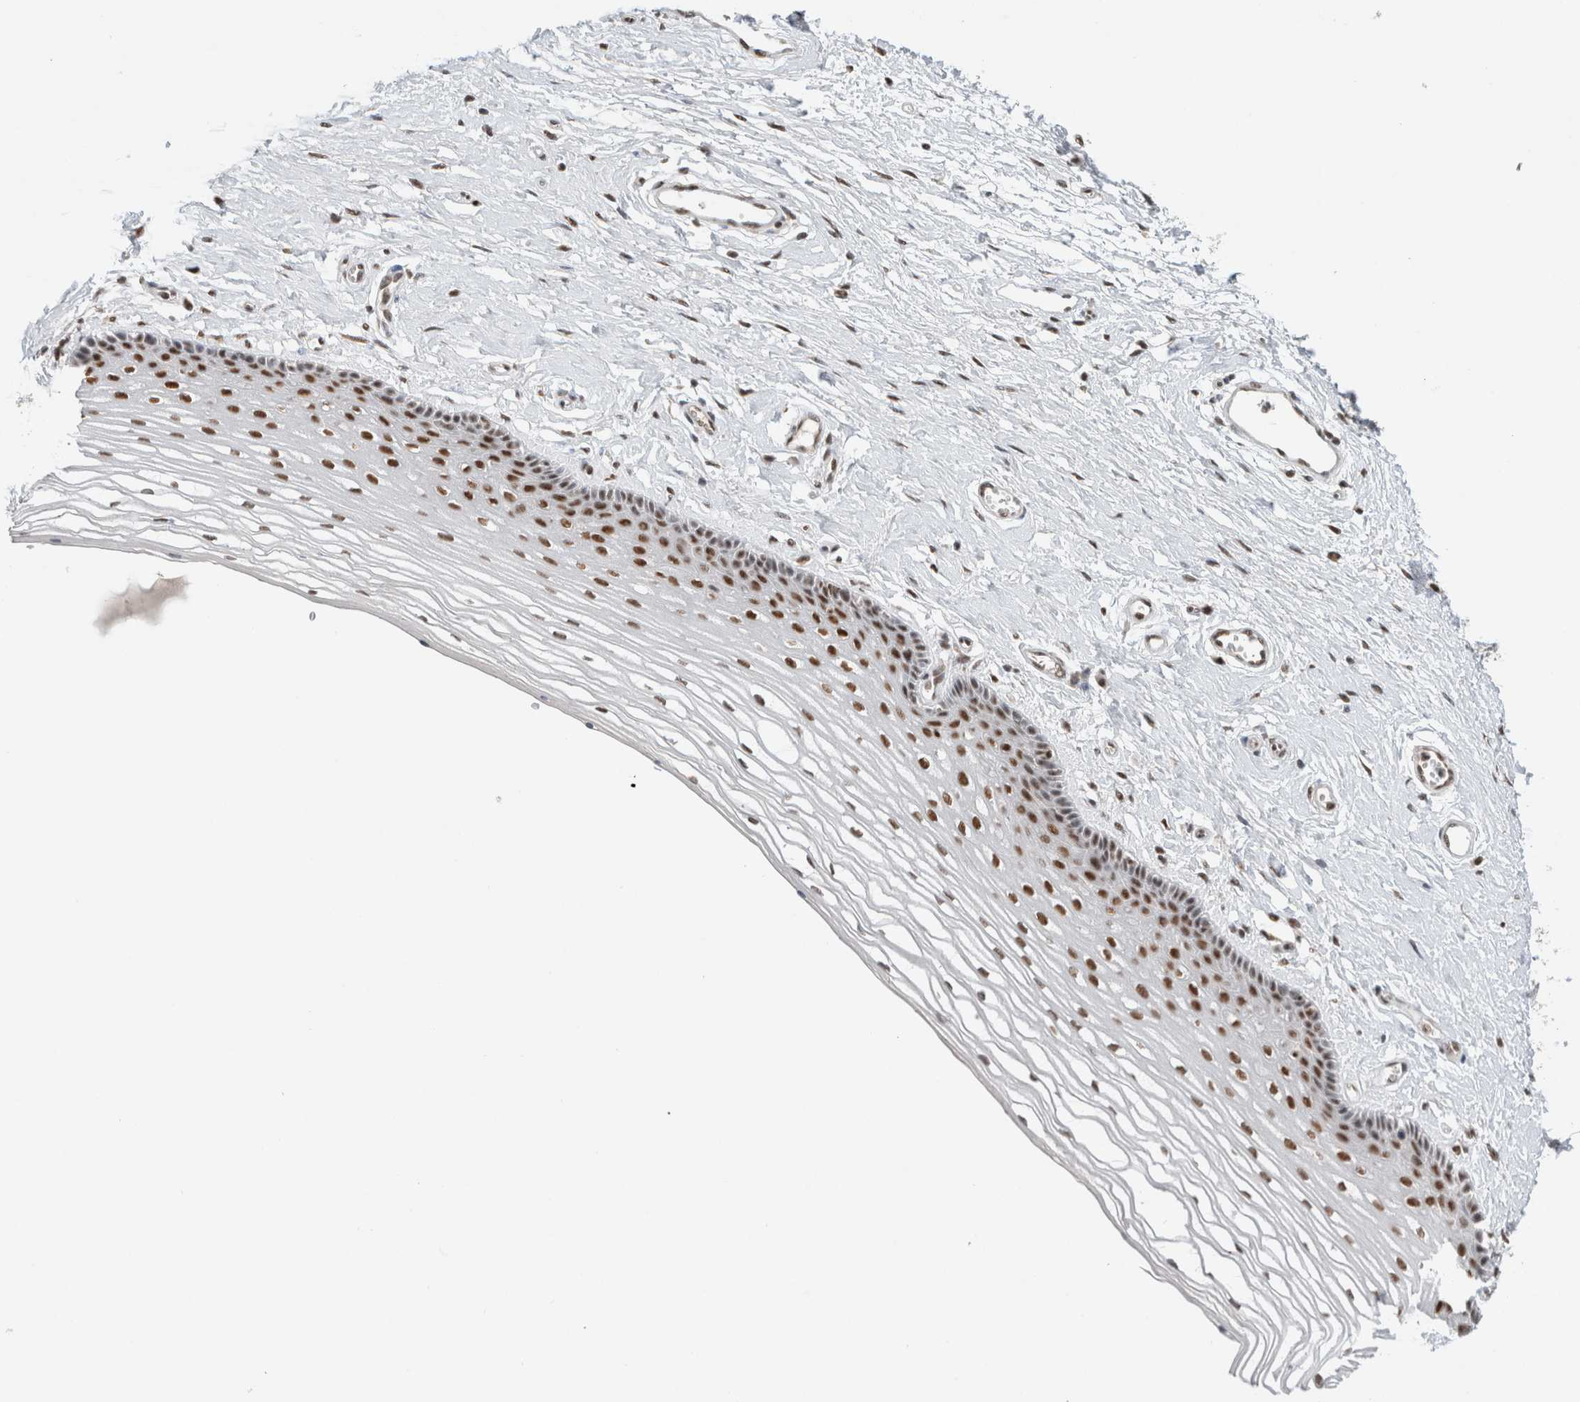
{"staining": {"intensity": "strong", "quantity": ">75%", "location": "nuclear"}, "tissue": "vagina", "cell_type": "Squamous epithelial cells", "image_type": "normal", "snomed": [{"axis": "morphology", "description": "Normal tissue, NOS"}, {"axis": "topography", "description": "Vagina"}], "caption": "Immunohistochemical staining of normal vagina demonstrates strong nuclear protein staining in about >75% of squamous epithelial cells.", "gene": "DDX42", "patient": {"sex": "female", "age": 46}}